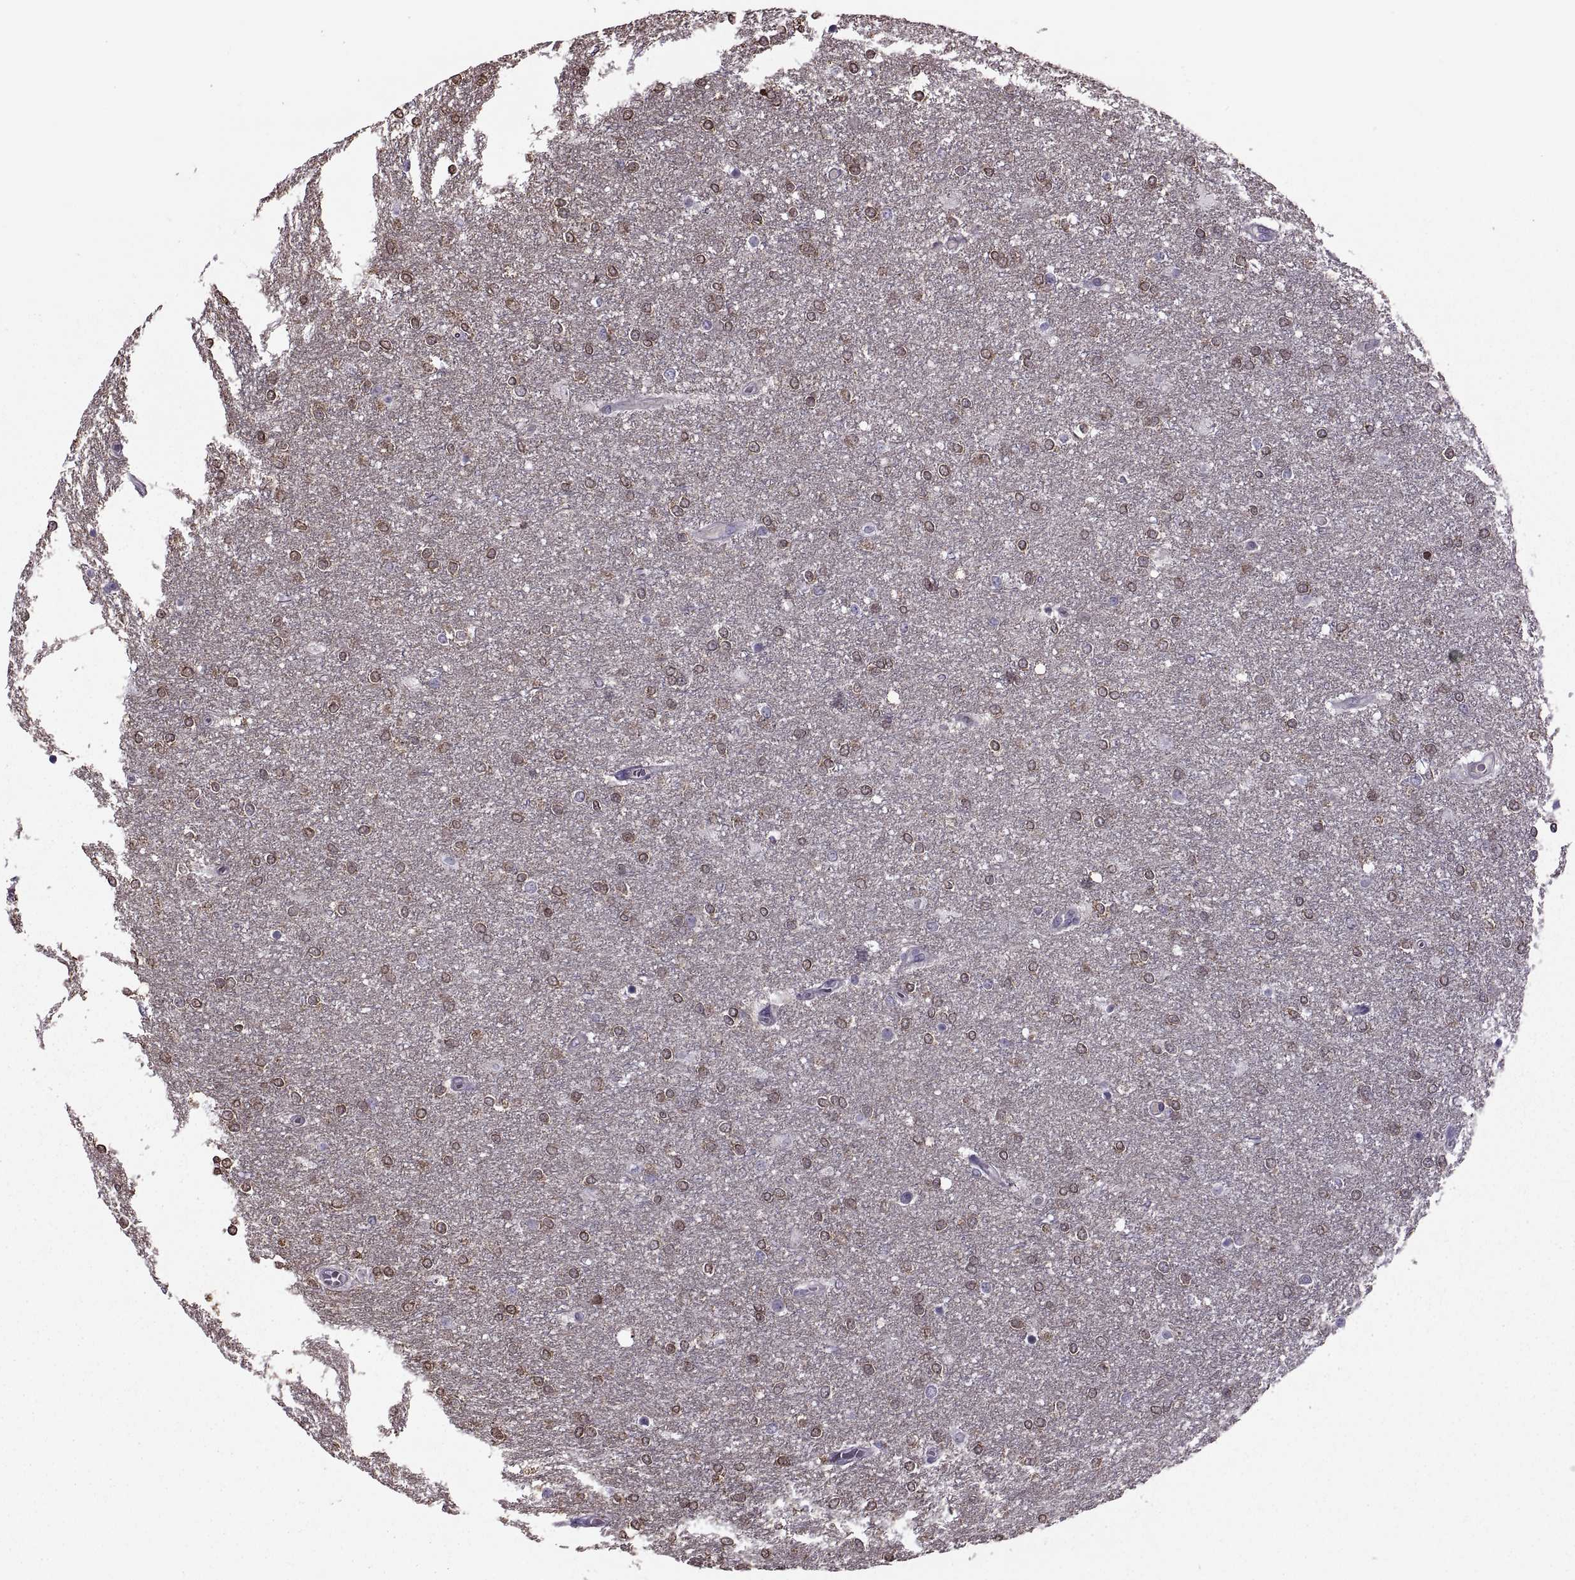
{"staining": {"intensity": "moderate", "quantity": ">75%", "location": "cytoplasmic/membranous"}, "tissue": "glioma", "cell_type": "Tumor cells", "image_type": "cancer", "snomed": [{"axis": "morphology", "description": "Glioma, malignant, High grade"}, {"axis": "topography", "description": "Brain"}], "caption": "High-grade glioma (malignant) stained with DAB immunohistochemistry (IHC) shows medium levels of moderate cytoplasmic/membranous expression in about >75% of tumor cells.", "gene": "ODF3", "patient": {"sex": "female", "age": 61}}